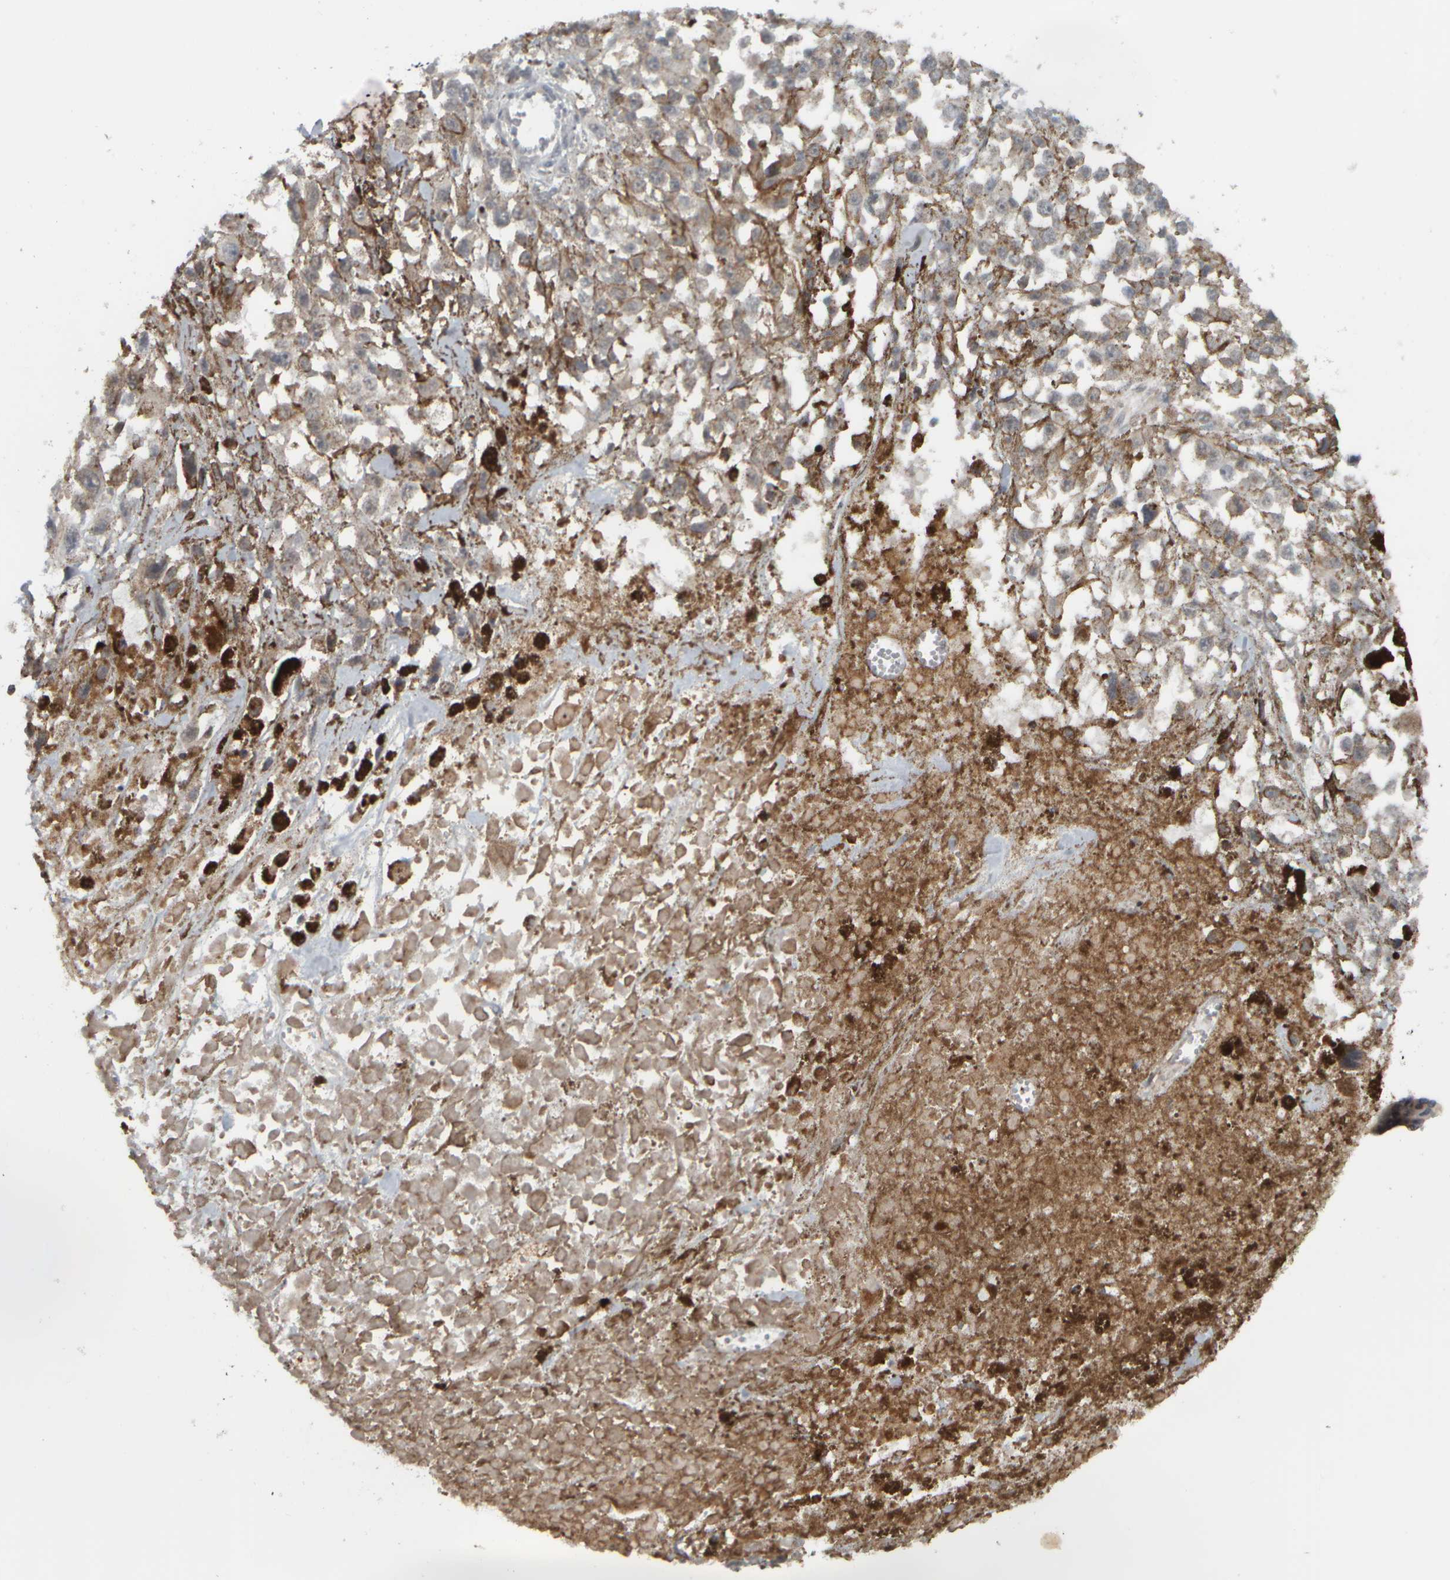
{"staining": {"intensity": "negative", "quantity": "none", "location": "none"}, "tissue": "melanoma", "cell_type": "Tumor cells", "image_type": "cancer", "snomed": [{"axis": "morphology", "description": "Malignant melanoma, Metastatic site"}, {"axis": "topography", "description": "Lymph node"}], "caption": "This image is of melanoma stained with immunohistochemistry (IHC) to label a protein in brown with the nuclei are counter-stained blue. There is no staining in tumor cells. (Immunohistochemistry (ihc), brightfield microscopy, high magnification).", "gene": "NAPG", "patient": {"sex": "male", "age": 59}}